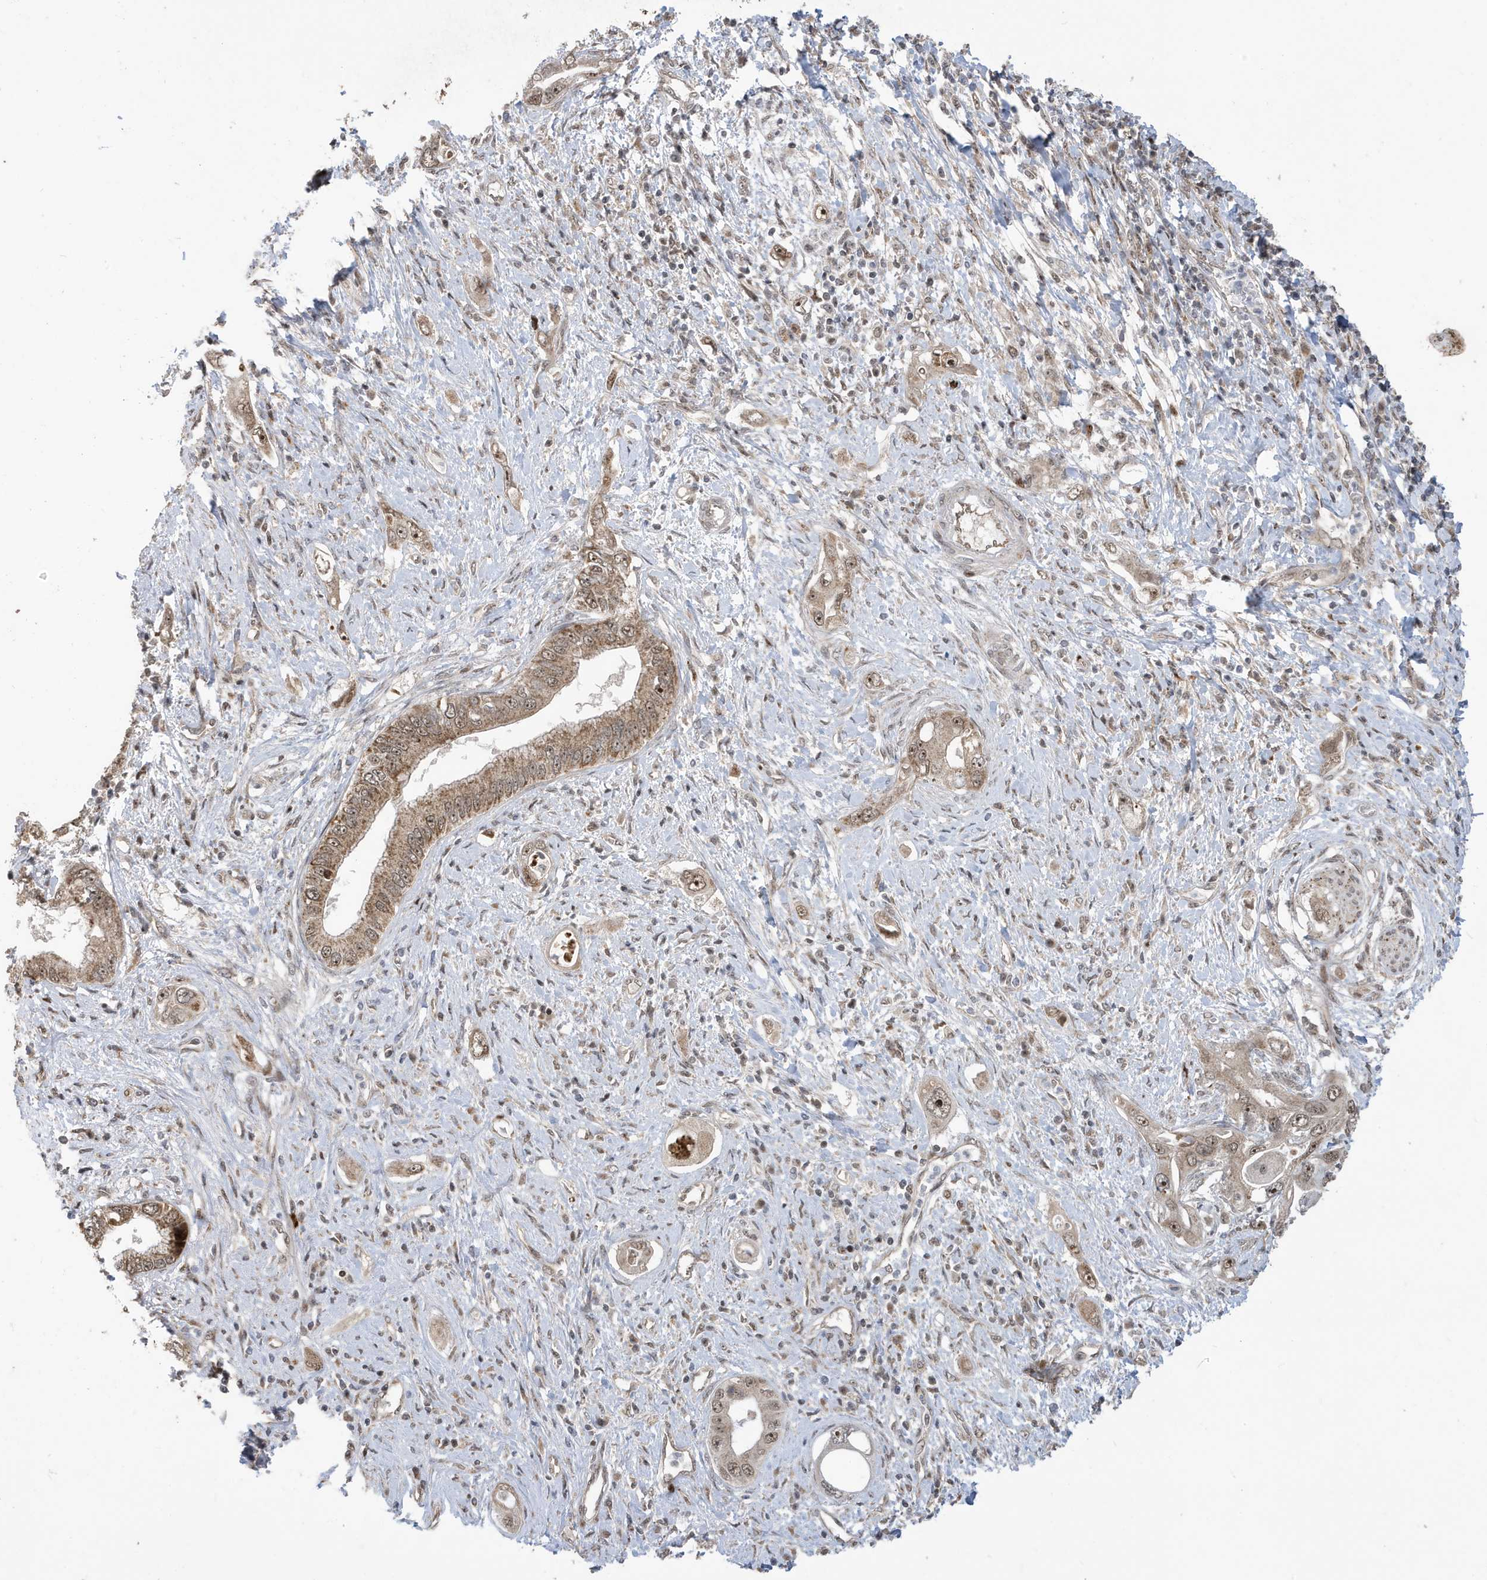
{"staining": {"intensity": "moderate", "quantity": ">75%", "location": "cytoplasmic/membranous,nuclear"}, "tissue": "pancreatic cancer", "cell_type": "Tumor cells", "image_type": "cancer", "snomed": [{"axis": "morphology", "description": "Inflammation, NOS"}, {"axis": "morphology", "description": "Adenocarcinoma, NOS"}, {"axis": "topography", "description": "Pancreas"}], "caption": "A micrograph showing moderate cytoplasmic/membranous and nuclear staining in about >75% of tumor cells in pancreatic adenocarcinoma, as visualized by brown immunohistochemical staining.", "gene": "FAM9B", "patient": {"sex": "female", "age": 56}}